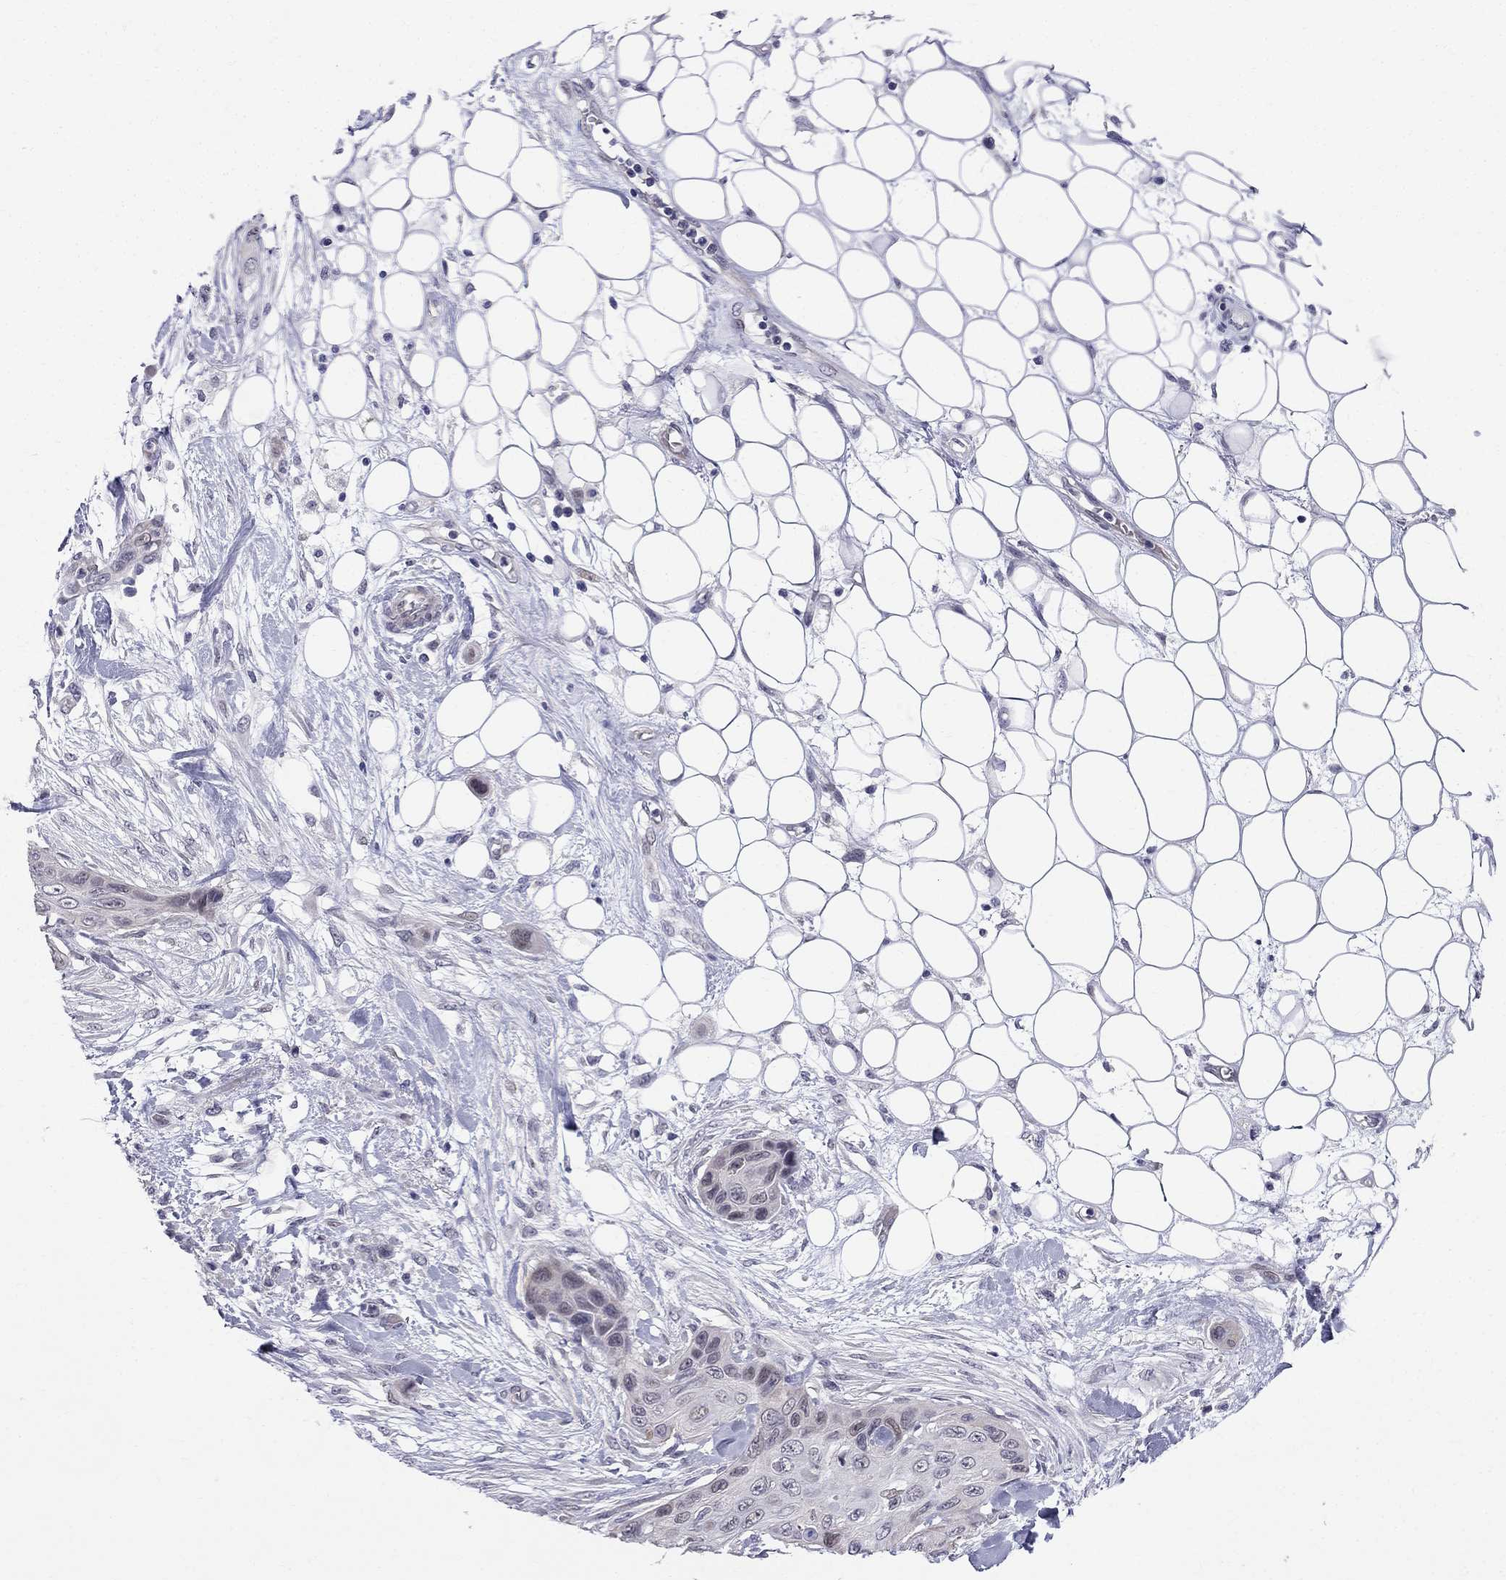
{"staining": {"intensity": "negative", "quantity": "none", "location": "none"}, "tissue": "skin cancer", "cell_type": "Tumor cells", "image_type": "cancer", "snomed": [{"axis": "morphology", "description": "Squamous cell carcinoma, NOS"}, {"axis": "topography", "description": "Skin"}], "caption": "Human skin squamous cell carcinoma stained for a protein using IHC exhibits no expression in tumor cells.", "gene": "BAG5", "patient": {"sex": "male", "age": 79}}